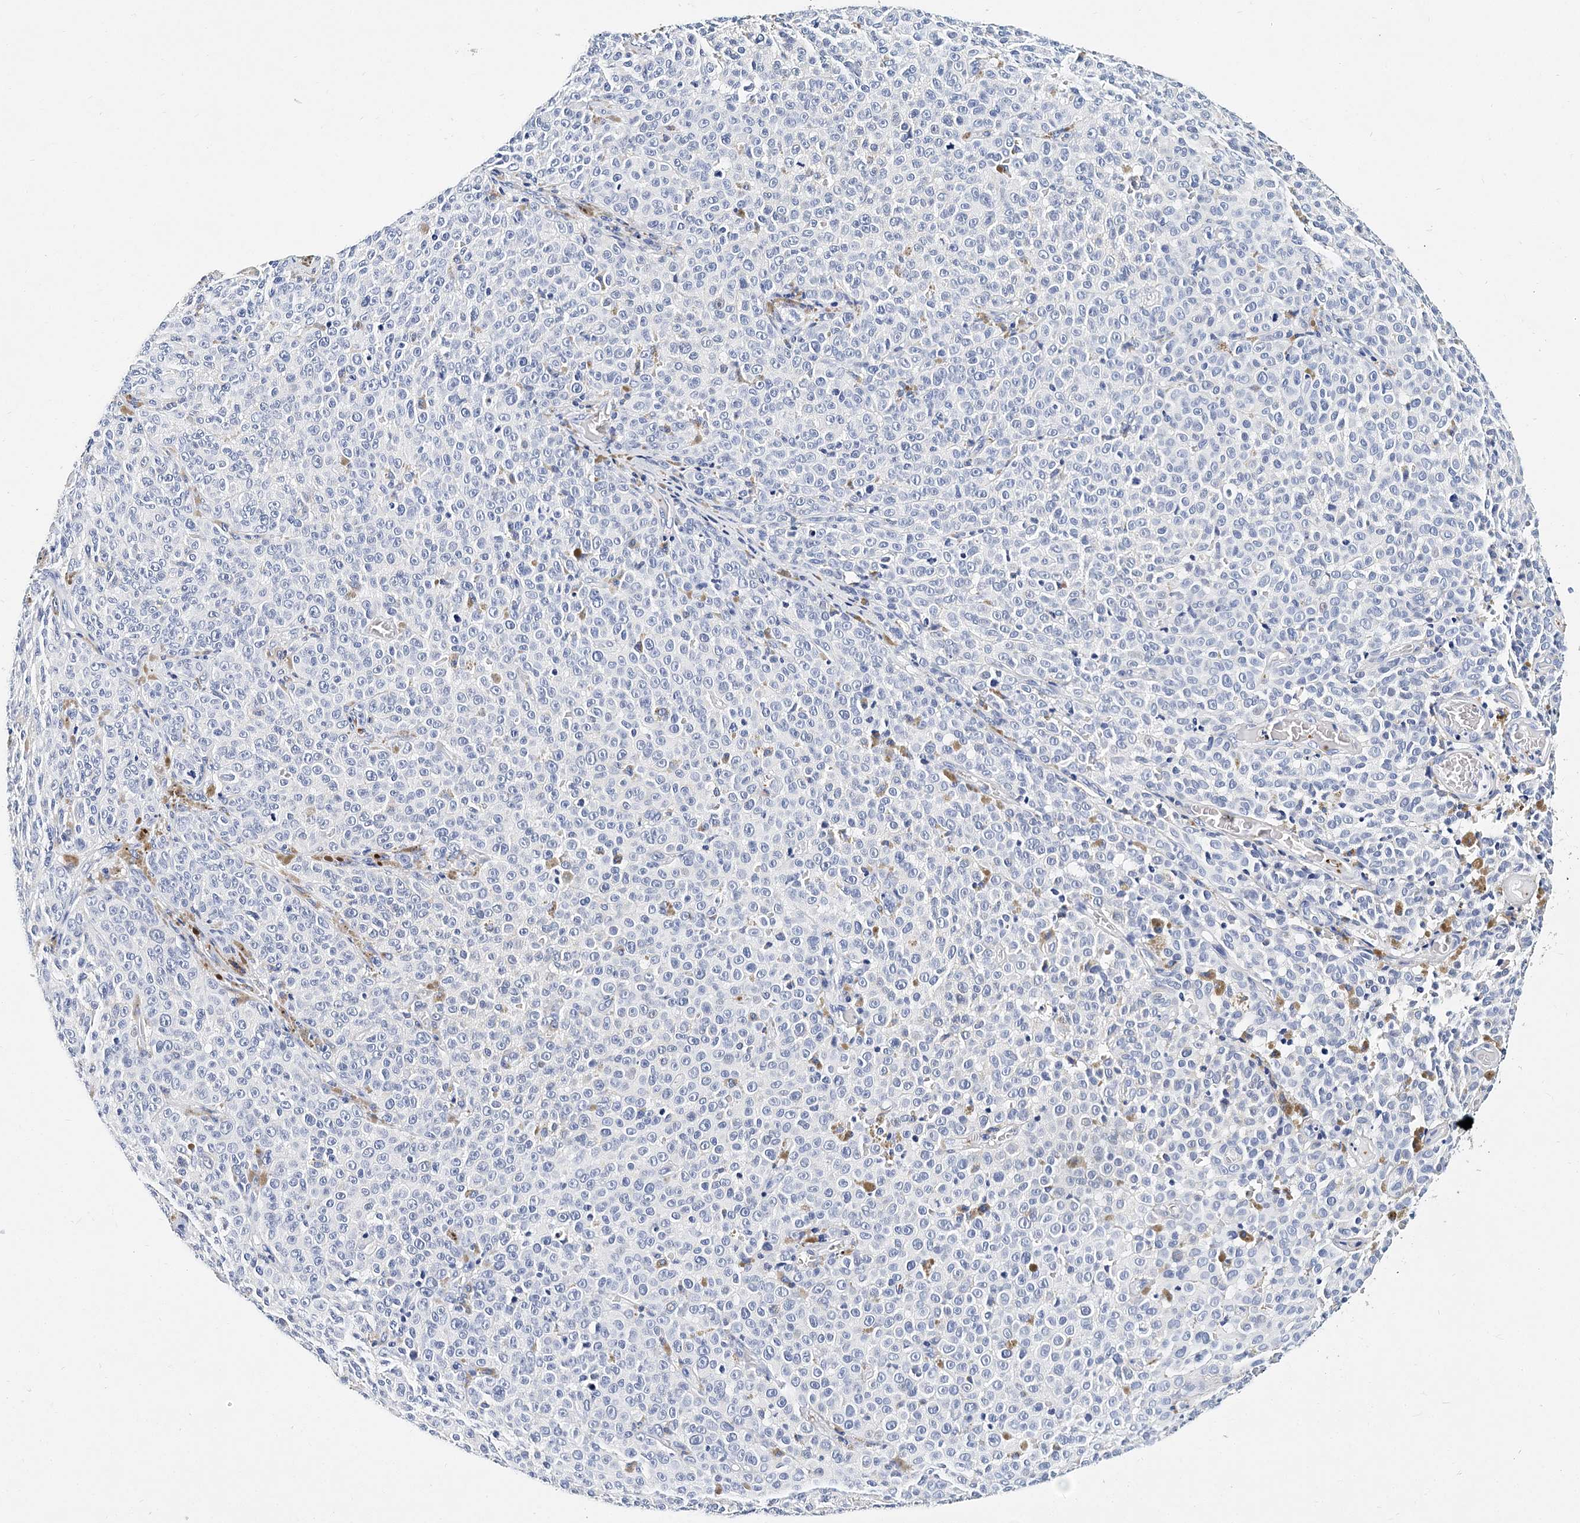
{"staining": {"intensity": "negative", "quantity": "none", "location": "none"}, "tissue": "melanoma", "cell_type": "Tumor cells", "image_type": "cancer", "snomed": [{"axis": "morphology", "description": "Malignant melanoma, NOS"}, {"axis": "topography", "description": "Skin"}], "caption": "Melanoma was stained to show a protein in brown. There is no significant positivity in tumor cells.", "gene": "ITGA2B", "patient": {"sex": "female", "age": 82}}